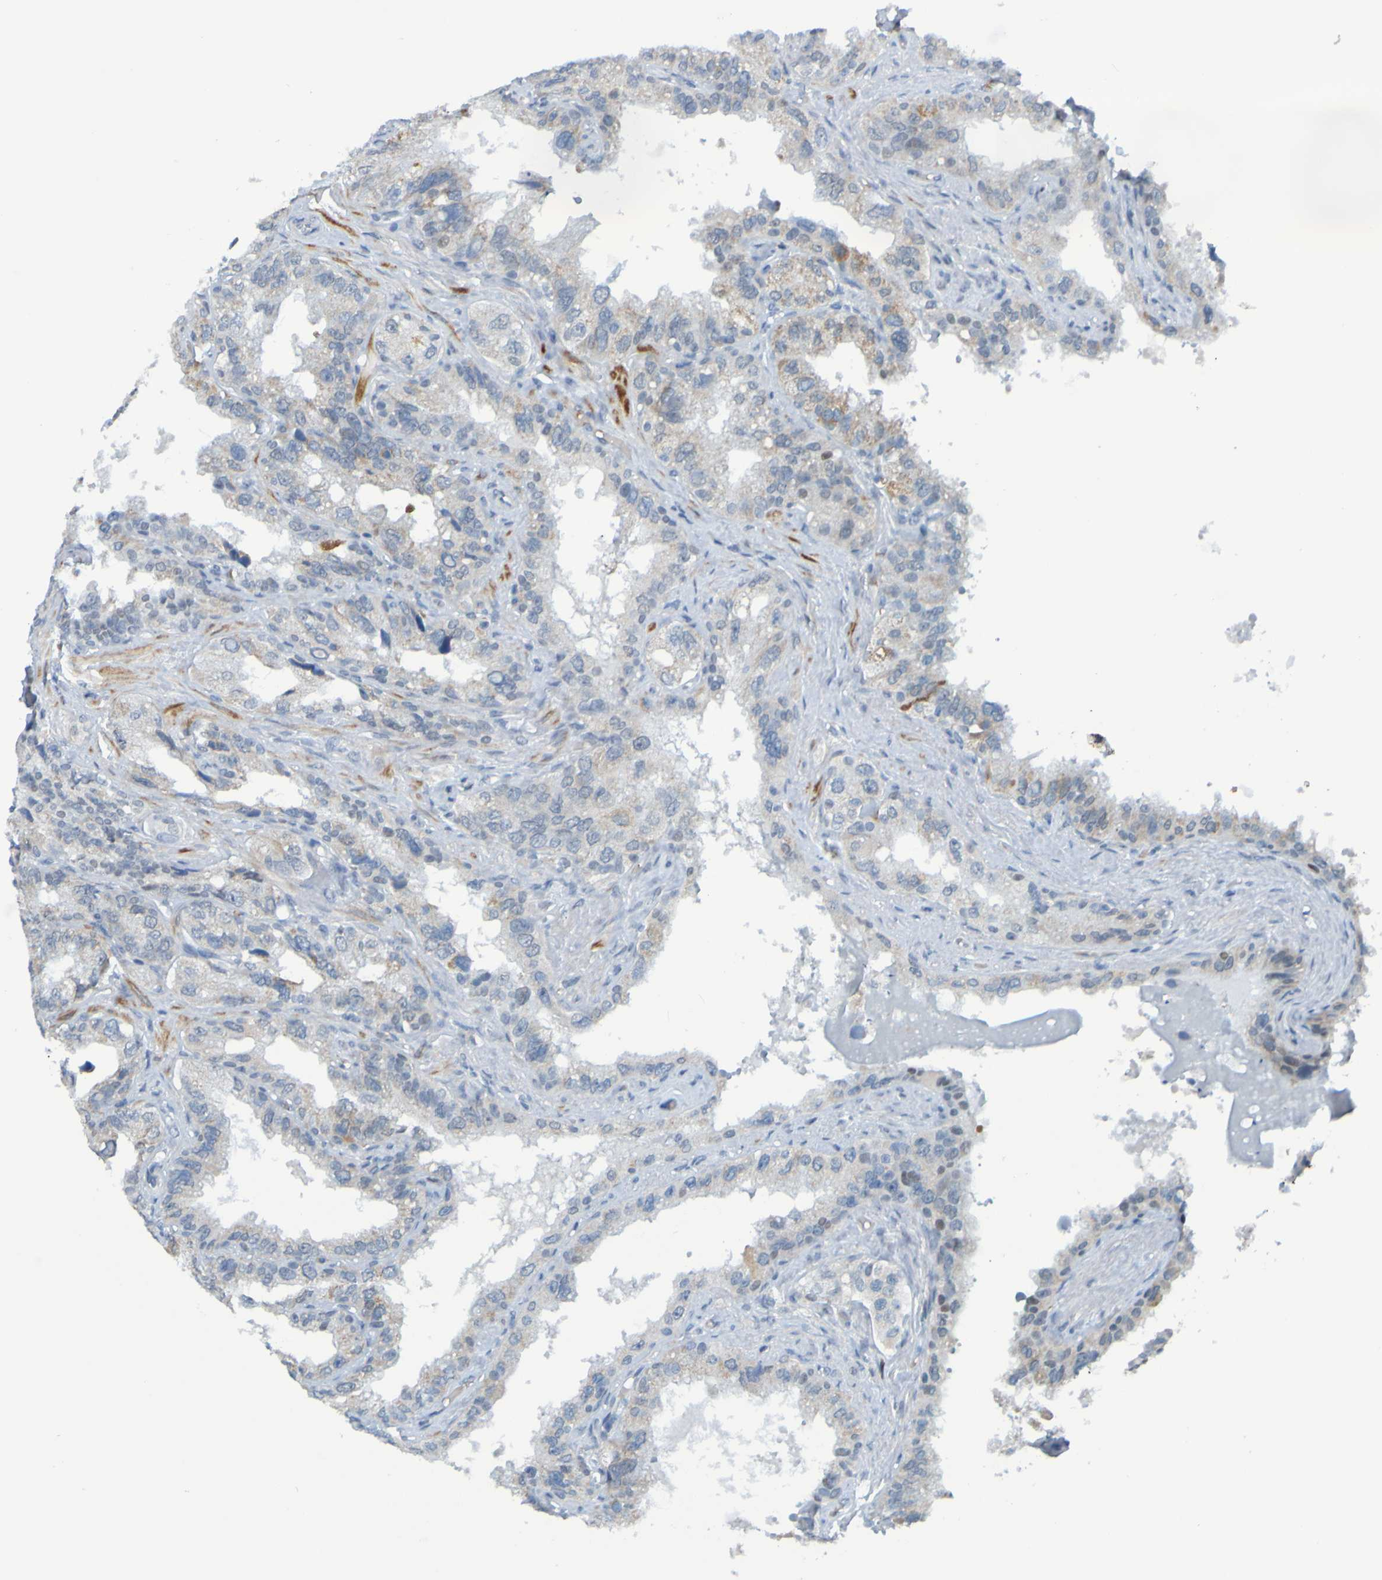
{"staining": {"intensity": "weak", "quantity": "<25%", "location": "cytoplasmic/membranous"}, "tissue": "seminal vesicle", "cell_type": "Glandular cells", "image_type": "normal", "snomed": [{"axis": "morphology", "description": "Normal tissue, NOS"}, {"axis": "topography", "description": "Seminal veicle"}], "caption": "IHC micrograph of normal seminal vesicle: human seminal vesicle stained with DAB (3,3'-diaminobenzidine) displays no significant protein positivity in glandular cells.", "gene": "USP36", "patient": {"sex": "male", "age": 68}}